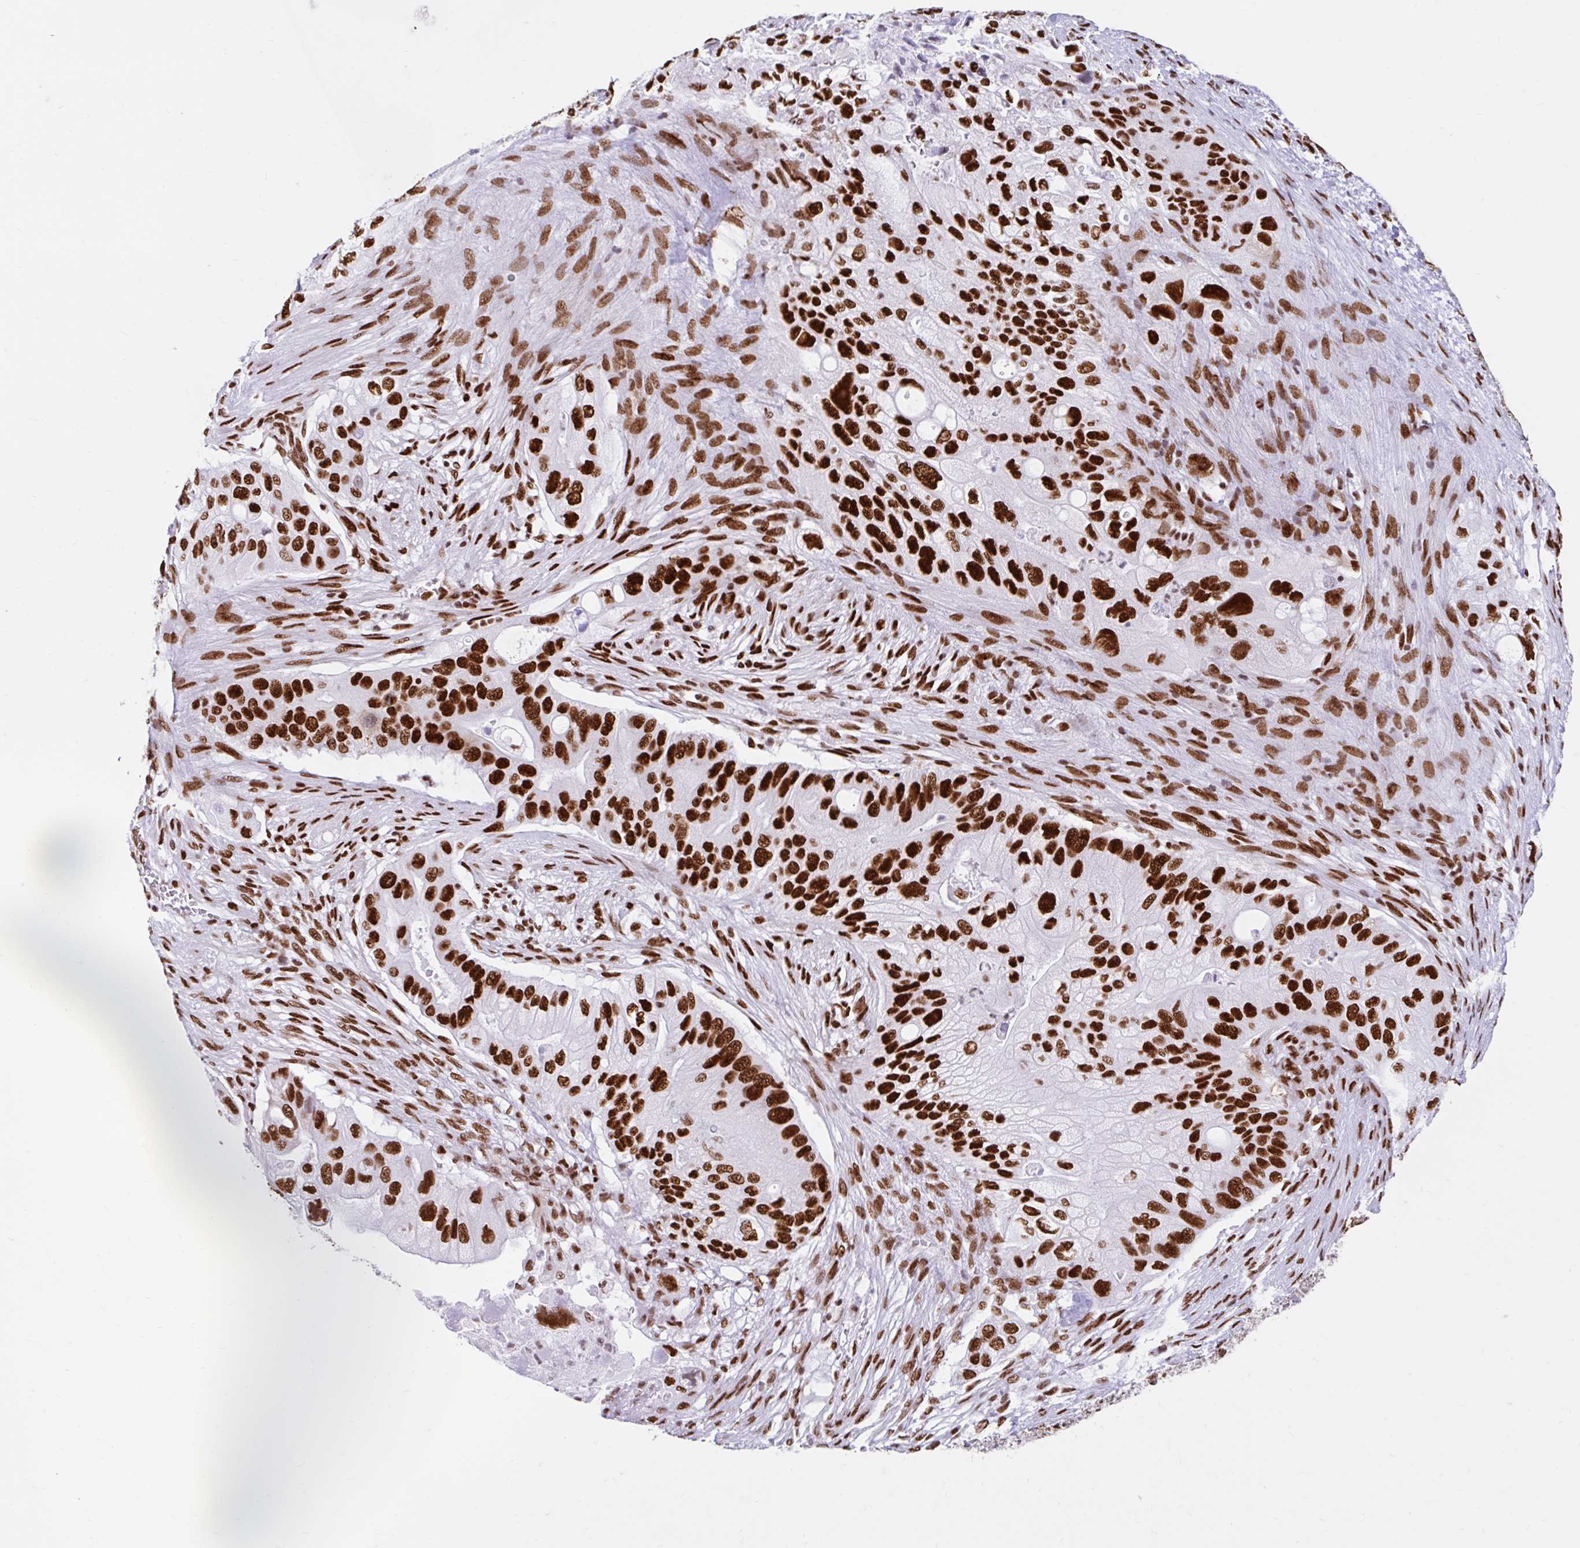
{"staining": {"intensity": "strong", "quantity": ">75%", "location": "nuclear"}, "tissue": "pancreatic cancer", "cell_type": "Tumor cells", "image_type": "cancer", "snomed": [{"axis": "morphology", "description": "Adenocarcinoma, NOS"}, {"axis": "topography", "description": "Pancreas"}], "caption": "This histopathology image reveals pancreatic adenocarcinoma stained with immunohistochemistry (IHC) to label a protein in brown. The nuclear of tumor cells show strong positivity for the protein. Nuclei are counter-stained blue.", "gene": "KHDRBS1", "patient": {"sex": "female", "age": 72}}